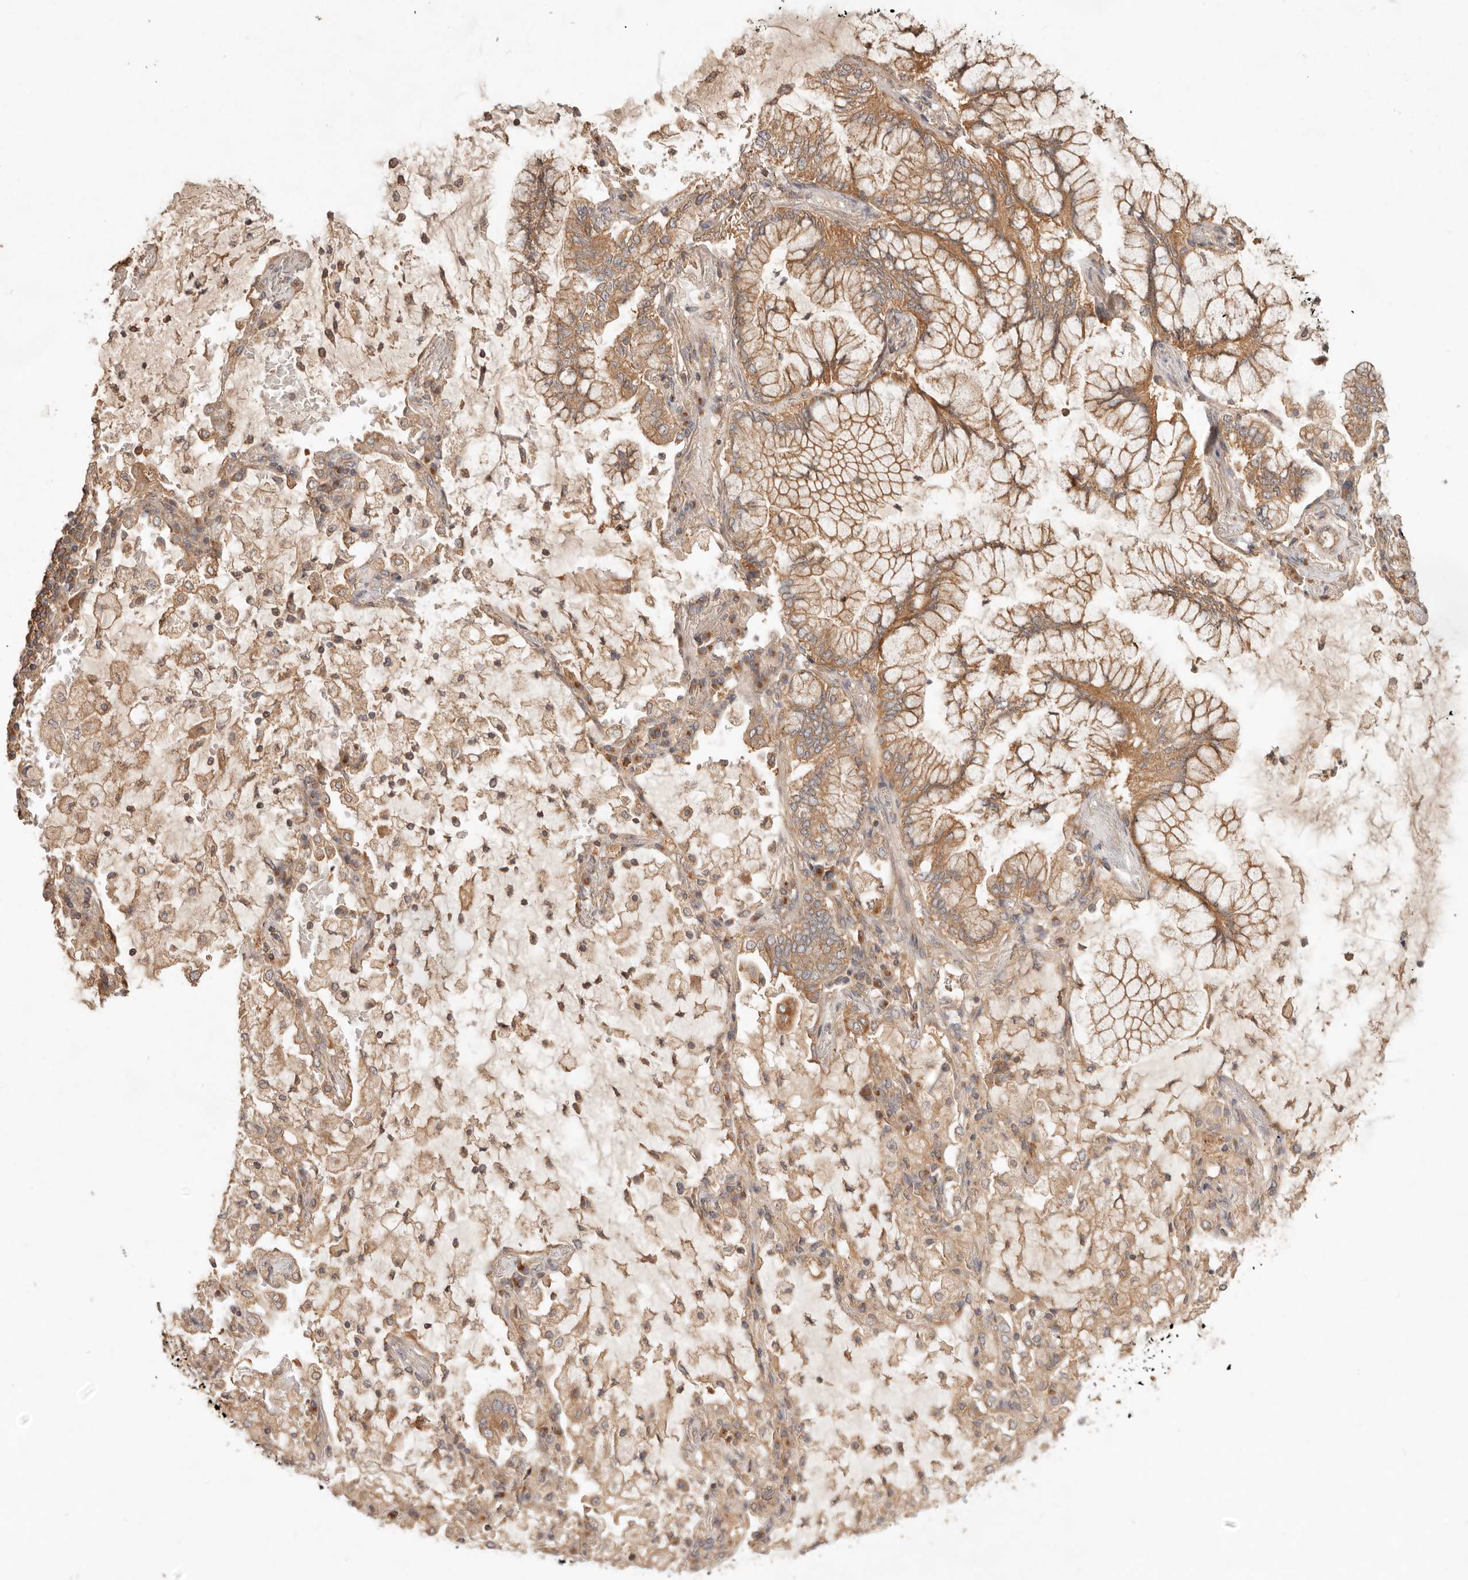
{"staining": {"intensity": "moderate", "quantity": ">75%", "location": "cytoplasmic/membranous"}, "tissue": "lung cancer", "cell_type": "Tumor cells", "image_type": "cancer", "snomed": [{"axis": "morphology", "description": "Adenocarcinoma, NOS"}, {"axis": "topography", "description": "Lung"}], "caption": "Human adenocarcinoma (lung) stained with a protein marker reveals moderate staining in tumor cells.", "gene": "HECTD3", "patient": {"sex": "female", "age": 70}}